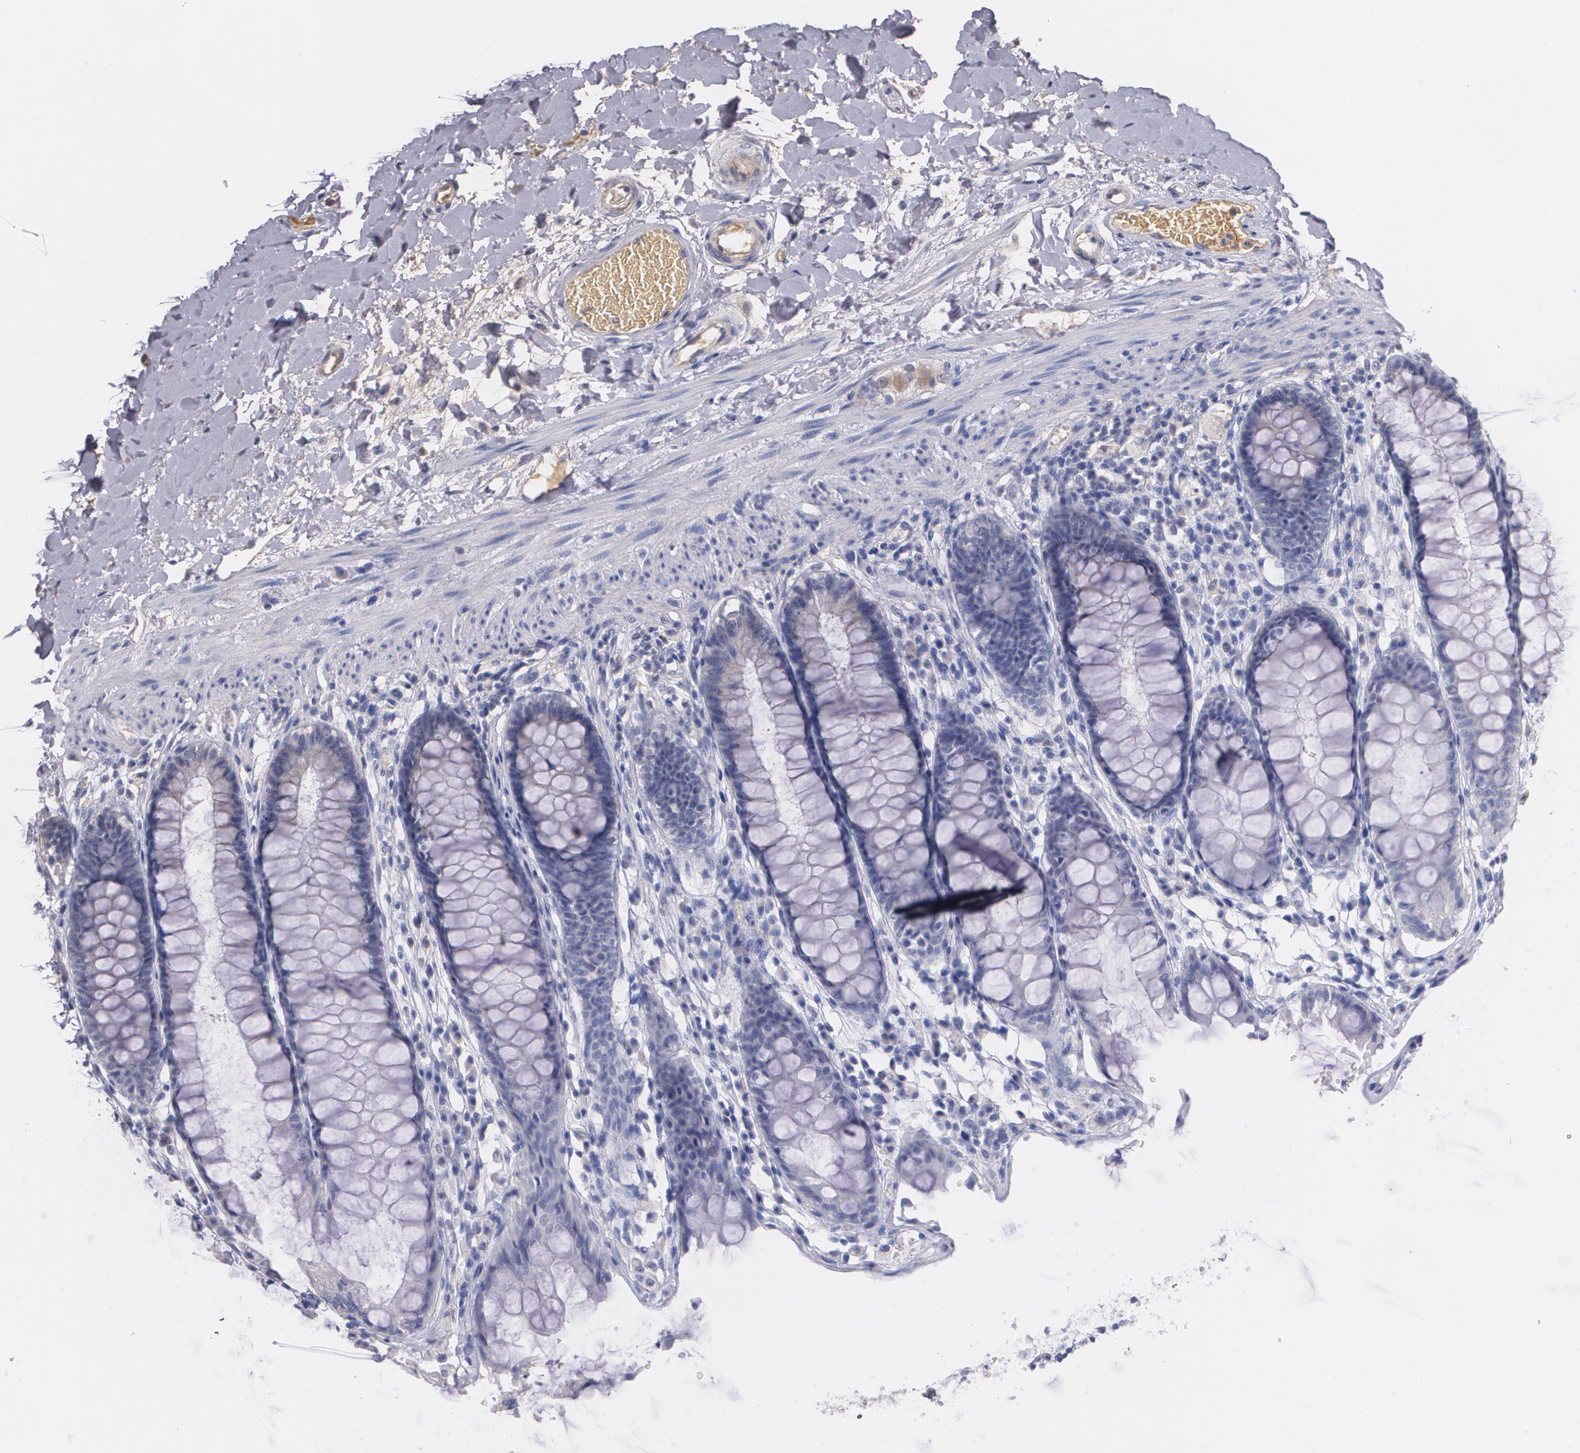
{"staining": {"intensity": "weak", "quantity": "<25%", "location": "cytoplasmic/membranous"}, "tissue": "rectum", "cell_type": "Glandular cells", "image_type": "normal", "snomed": [{"axis": "morphology", "description": "Normal tissue, NOS"}, {"axis": "topography", "description": "Rectum"}], "caption": "DAB (3,3'-diaminobenzidine) immunohistochemical staining of unremarkable human rectum displays no significant positivity in glandular cells.", "gene": "AMBP", "patient": {"sex": "female", "age": 46}}